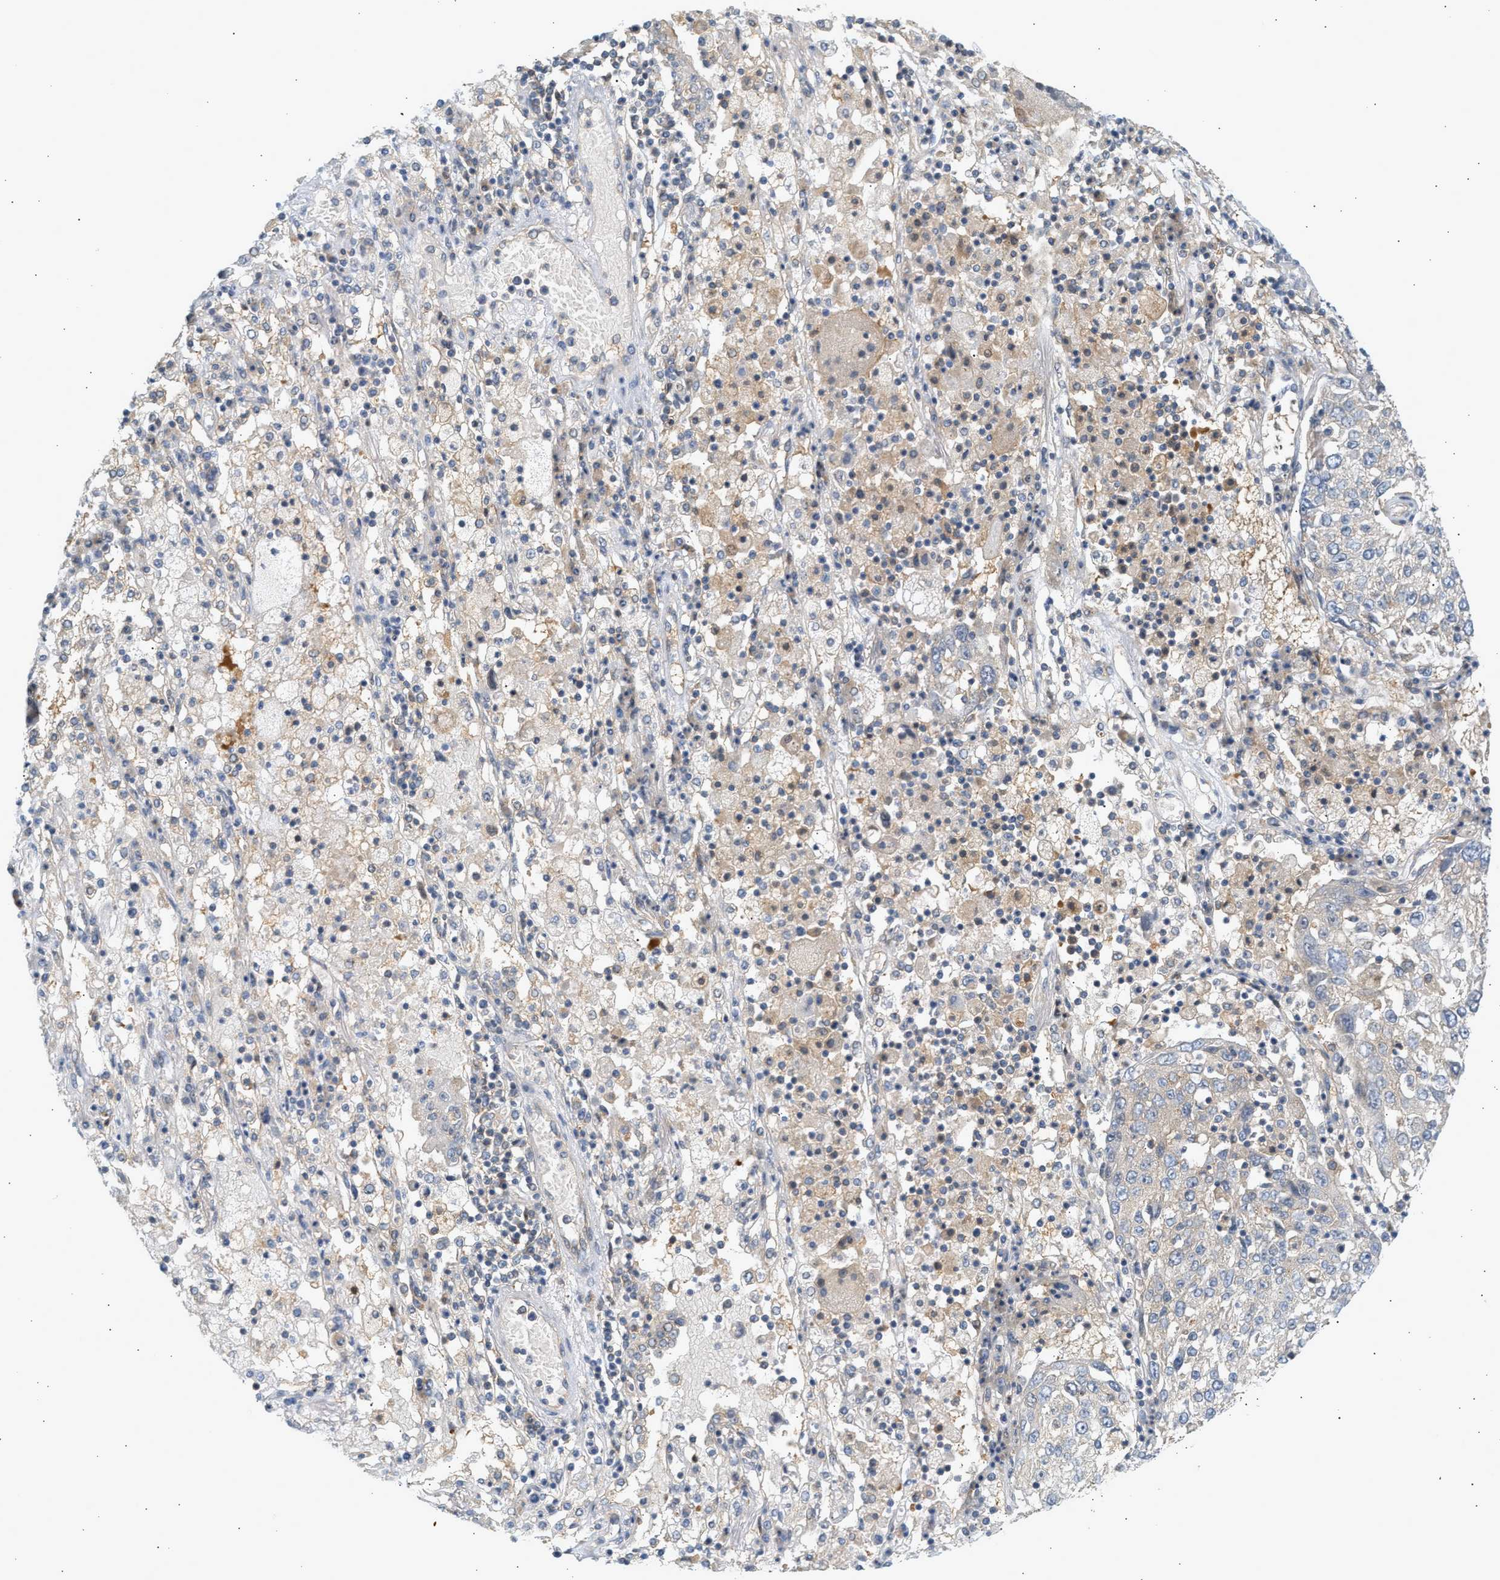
{"staining": {"intensity": "negative", "quantity": "none", "location": "none"}, "tissue": "lung cancer", "cell_type": "Tumor cells", "image_type": "cancer", "snomed": [{"axis": "morphology", "description": "Squamous cell carcinoma, NOS"}, {"axis": "topography", "description": "Lung"}], "caption": "This is an IHC histopathology image of lung cancer. There is no staining in tumor cells.", "gene": "PAFAH1B1", "patient": {"sex": "male", "age": 65}}